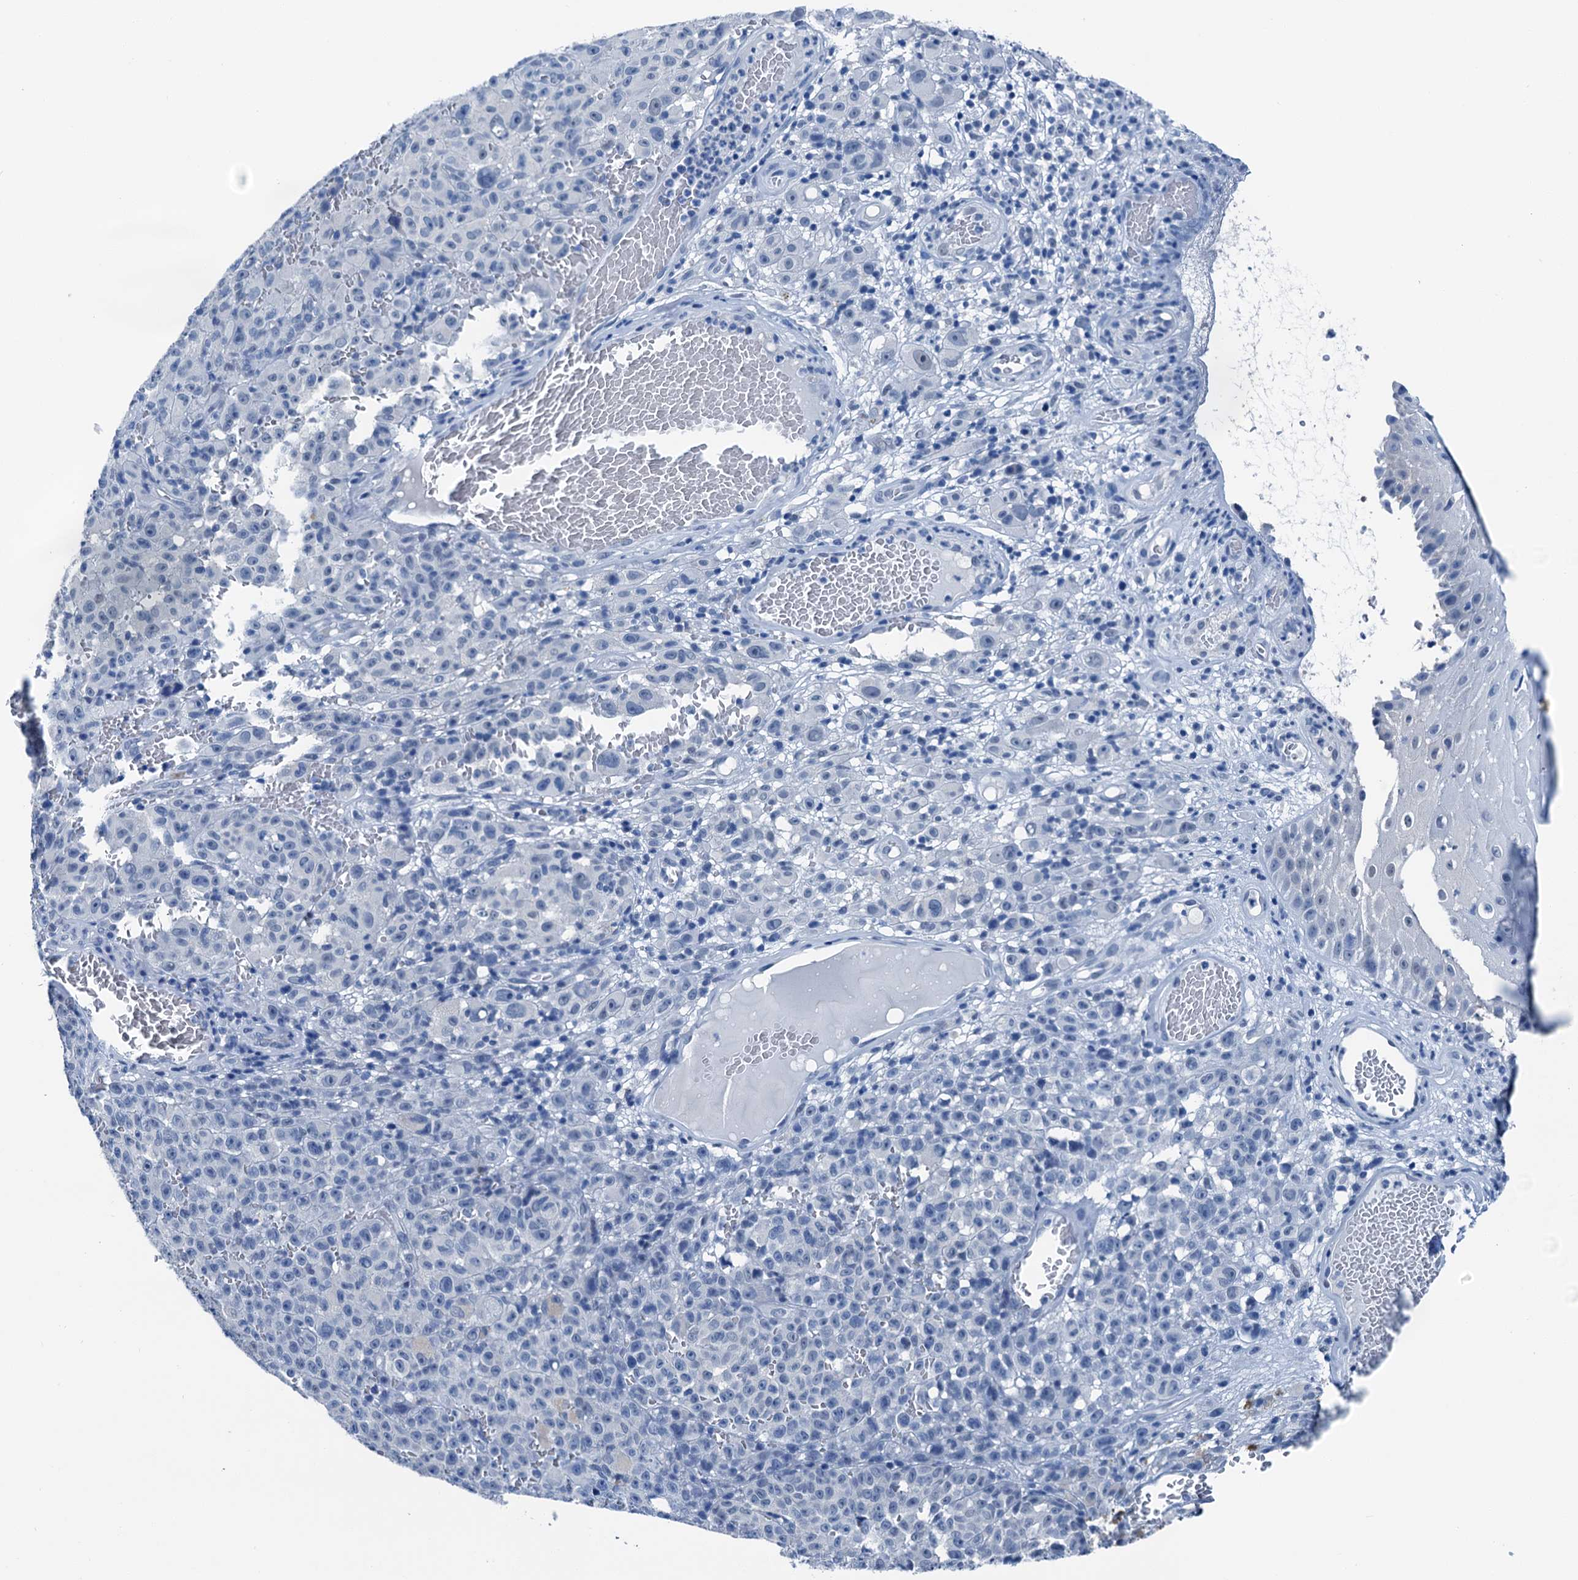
{"staining": {"intensity": "negative", "quantity": "none", "location": "none"}, "tissue": "melanoma", "cell_type": "Tumor cells", "image_type": "cancer", "snomed": [{"axis": "morphology", "description": "Malignant melanoma, NOS"}, {"axis": "topography", "description": "Skin"}], "caption": "IHC histopathology image of malignant melanoma stained for a protein (brown), which reveals no positivity in tumor cells.", "gene": "CBLN3", "patient": {"sex": "female", "age": 82}}